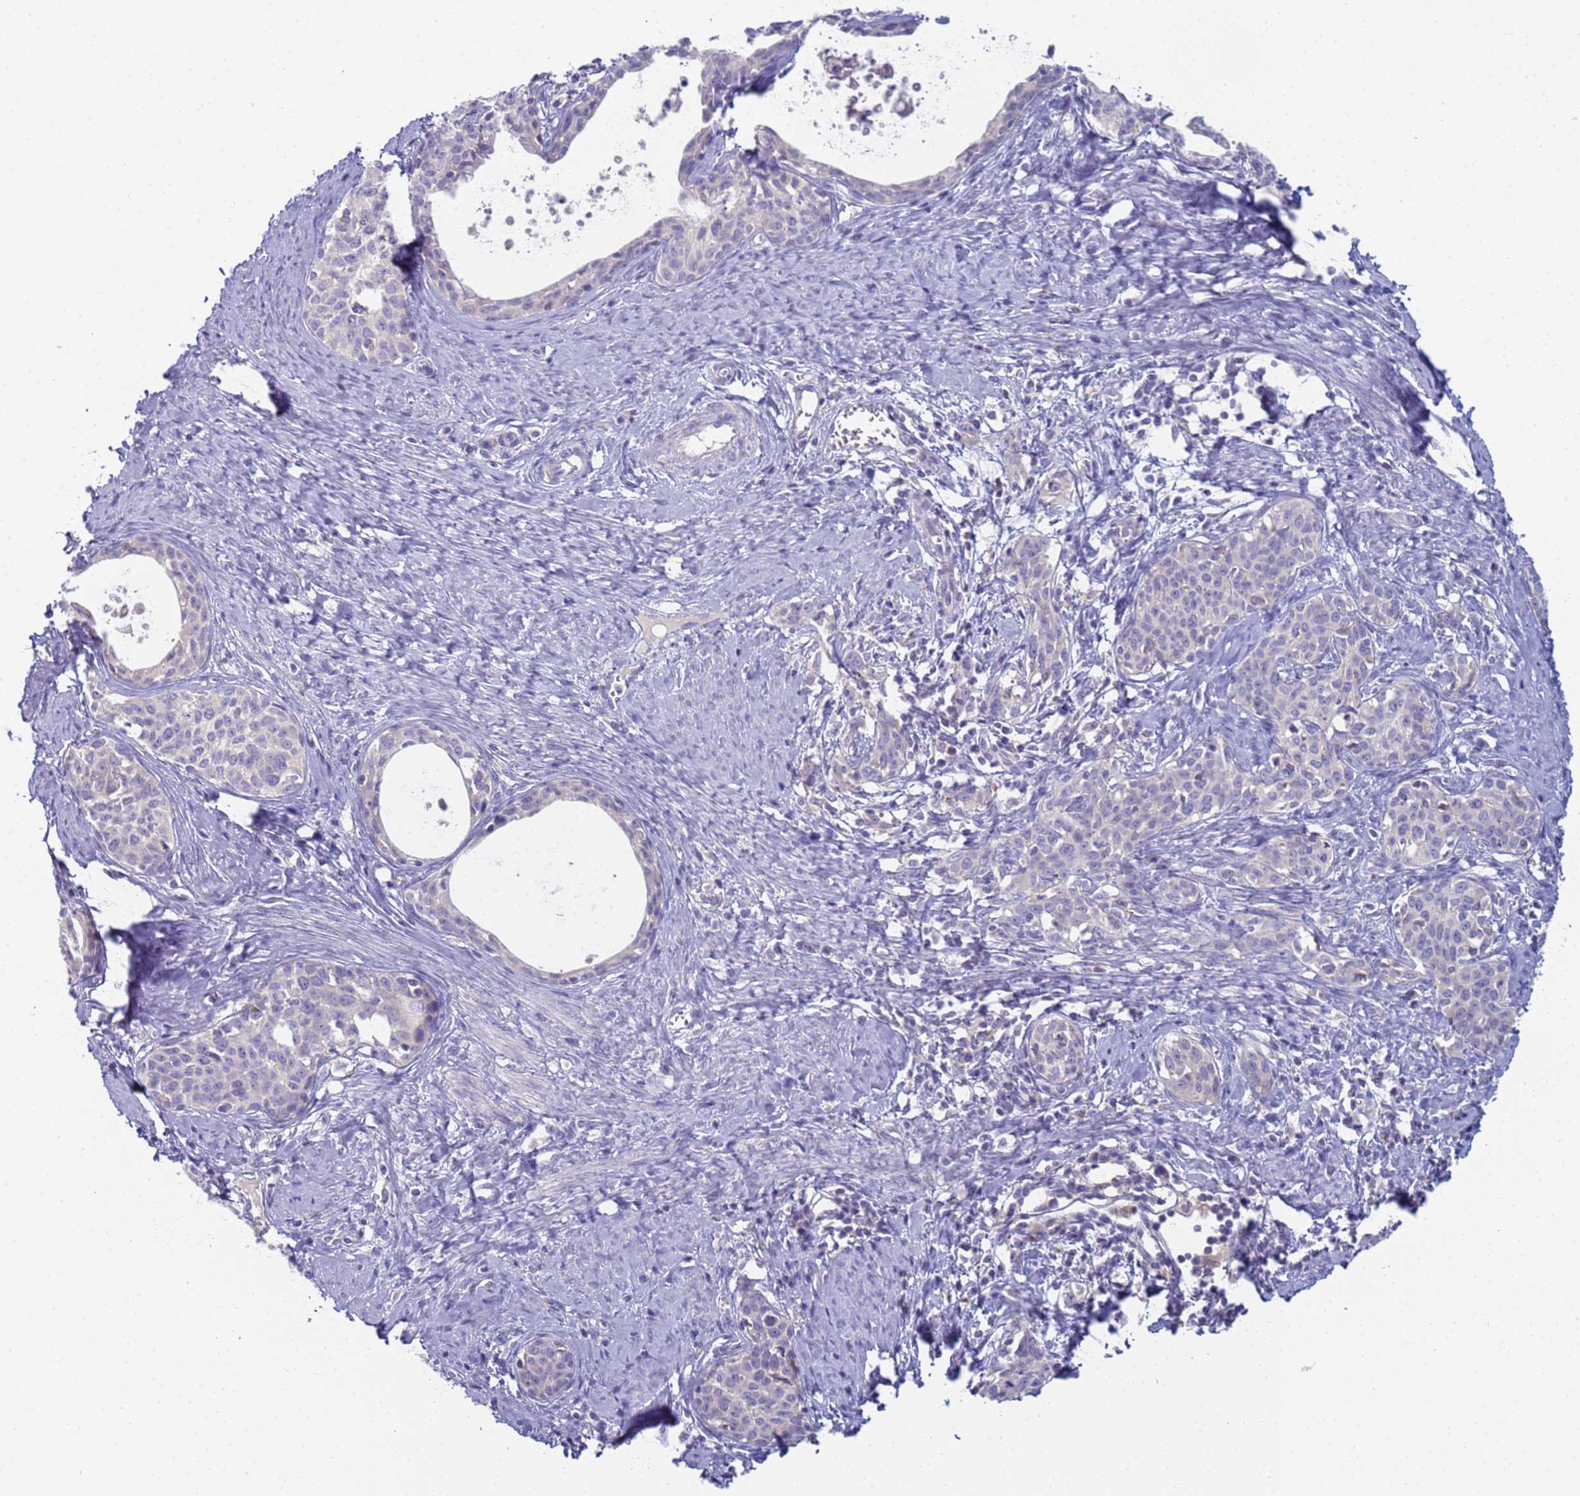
{"staining": {"intensity": "negative", "quantity": "none", "location": "none"}, "tissue": "cervical cancer", "cell_type": "Tumor cells", "image_type": "cancer", "snomed": [{"axis": "morphology", "description": "Squamous cell carcinoma, NOS"}, {"axis": "topography", "description": "Cervix"}], "caption": "This histopathology image is of cervical cancer stained with immunohistochemistry to label a protein in brown with the nuclei are counter-stained blue. There is no positivity in tumor cells.", "gene": "CR1", "patient": {"sex": "female", "age": 52}}